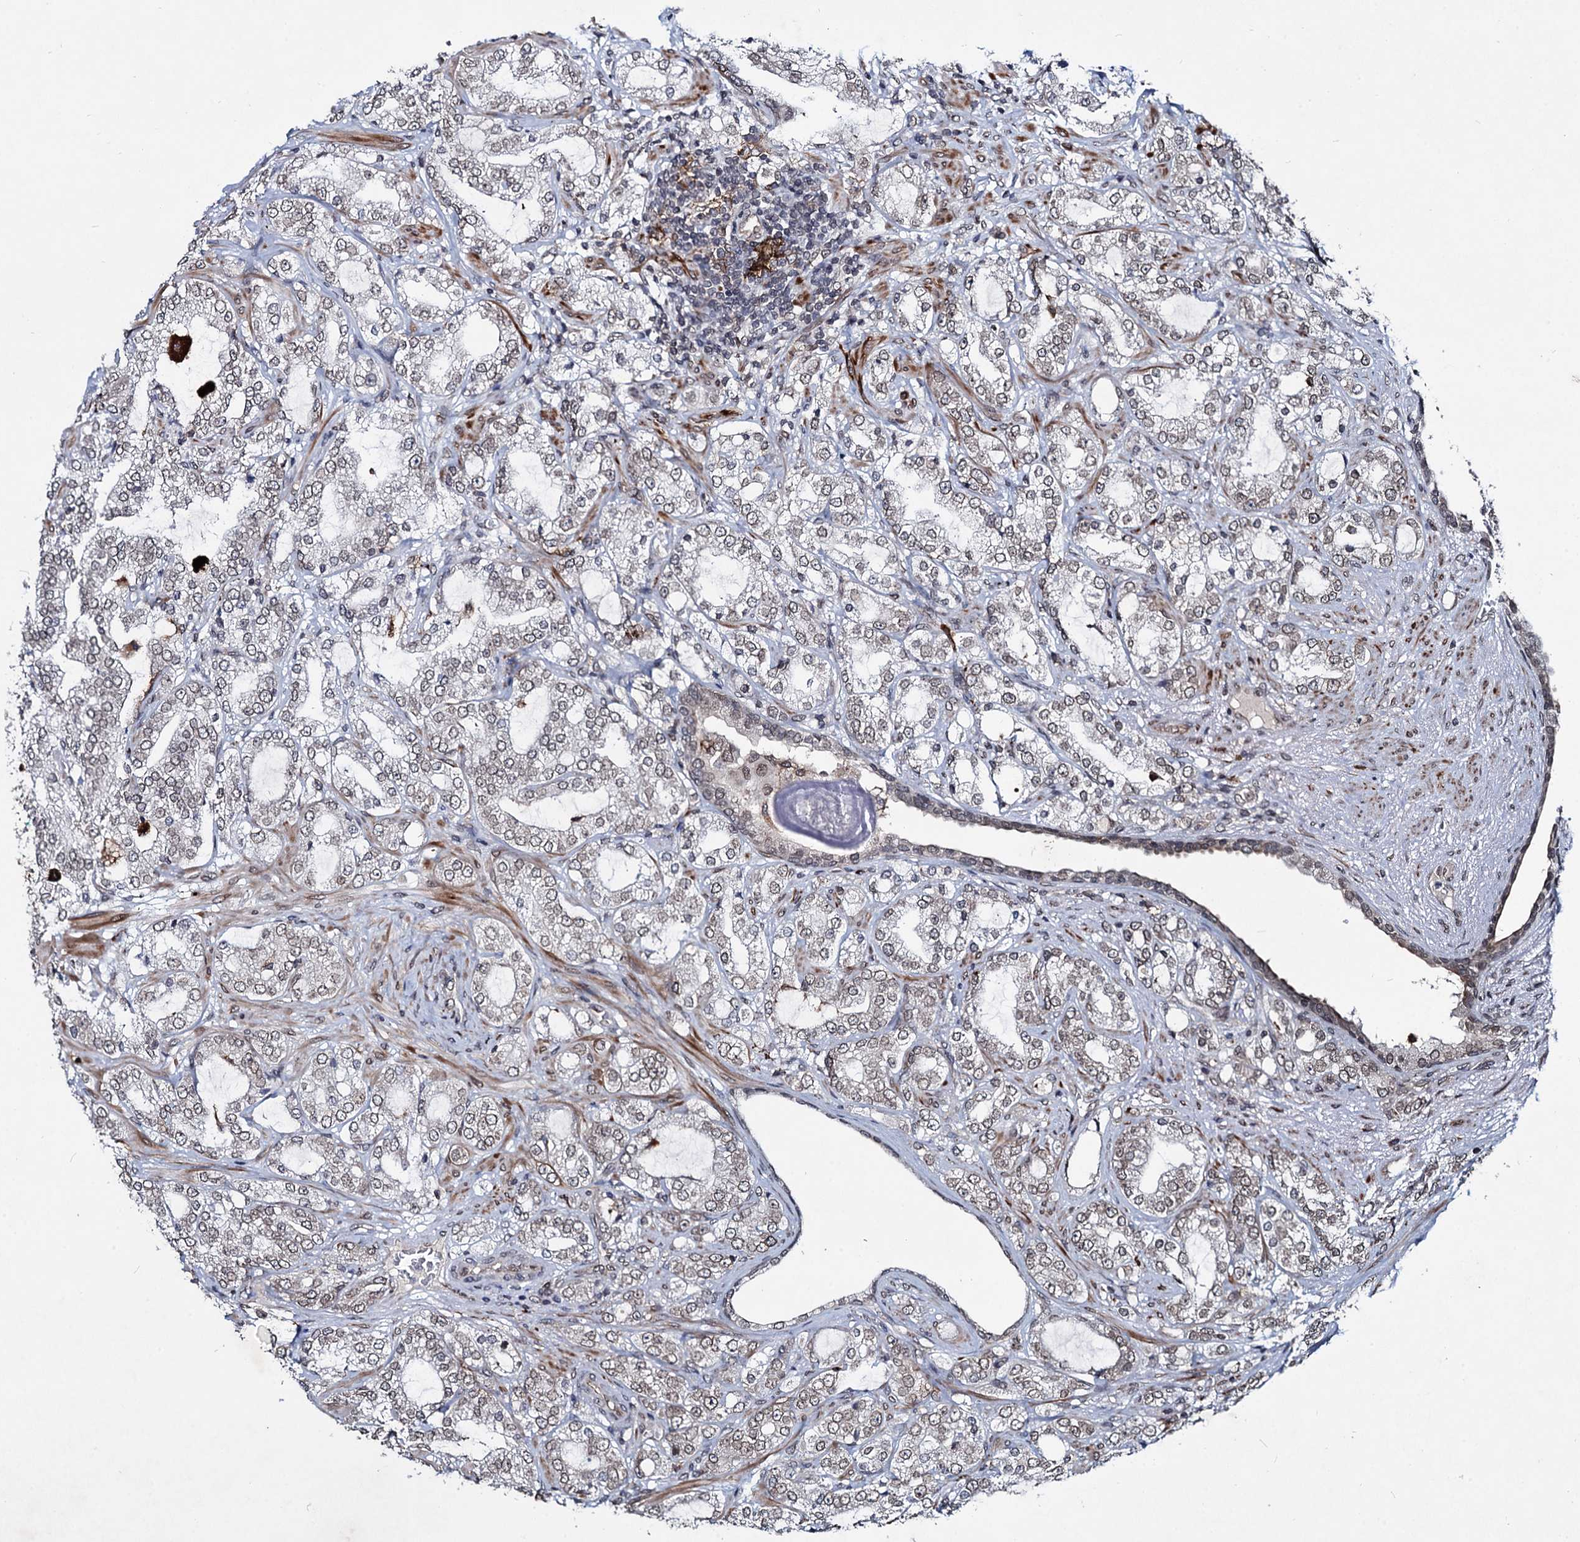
{"staining": {"intensity": "weak", "quantity": "25%-75%", "location": "cytoplasmic/membranous,nuclear"}, "tissue": "prostate cancer", "cell_type": "Tumor cells", "image_type": "cancer", "snomed": [{"axis": "morphology", "description": "Adenocarcinoma, High grade"}, {"axis": "topography", "description": "Prostate"}], "caption": "Protein staining shows weak cytoplasmic/membranous and nuclear staining in approximately 25%-75% of tumor cells in prostate cancer (high-grade adenocarcinoma).", "gene": "RNF6", "patient": {"sex": "male", "age": 64}}